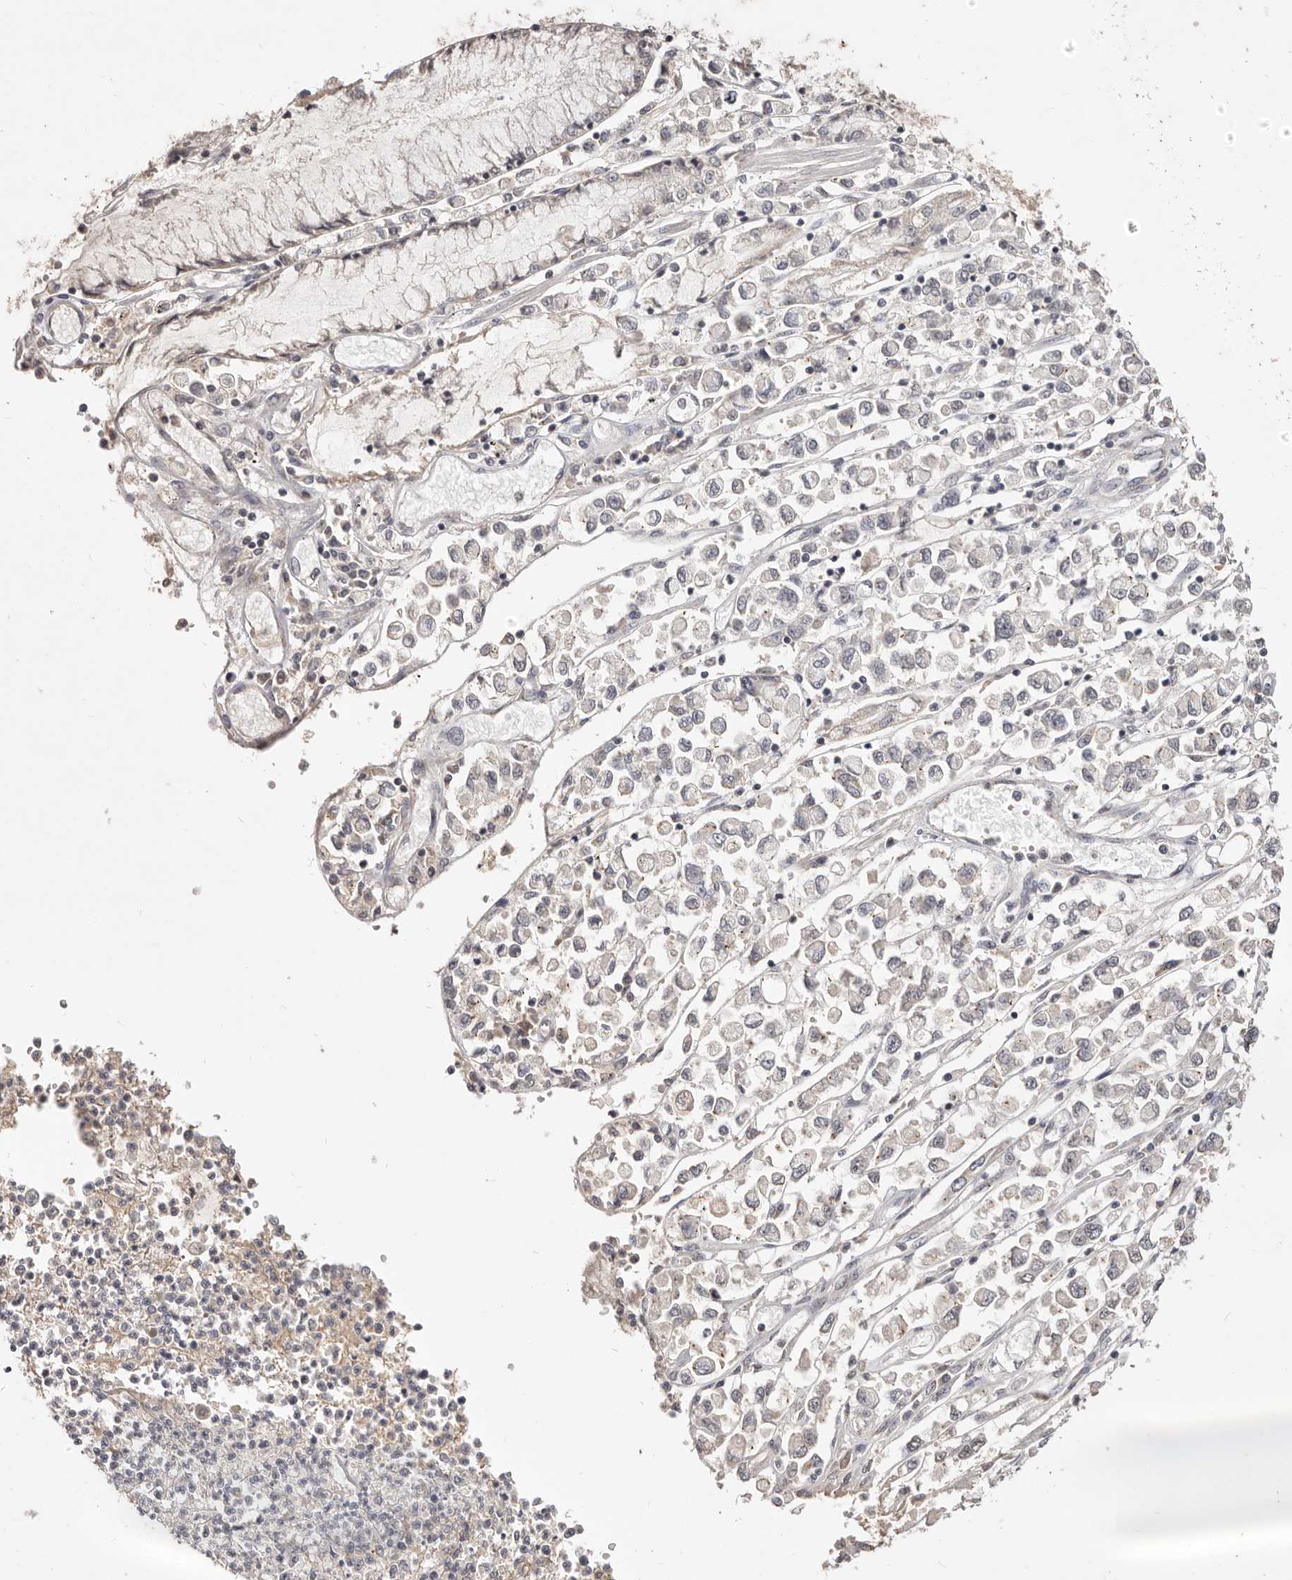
{"staining": {"intensity": "negative", "quantity": "none", "location": "none"}, "tissue": "stomach cancer", "cell_type": "Tumor cells", "image_type": "cancer", "snomed": [{"axis": "morphology", "description": "Adenocarcinoma, NOS"}, {"axis": "topography", "description": "Stomach"}], "caption": "Tumor cells are negative for brown protein staining in stomach cancer. (DAB immunohistochemistry (IHC), high magnification).", "gene": "TSPAN13", "patient": {"sex": "female", "age": 76}}